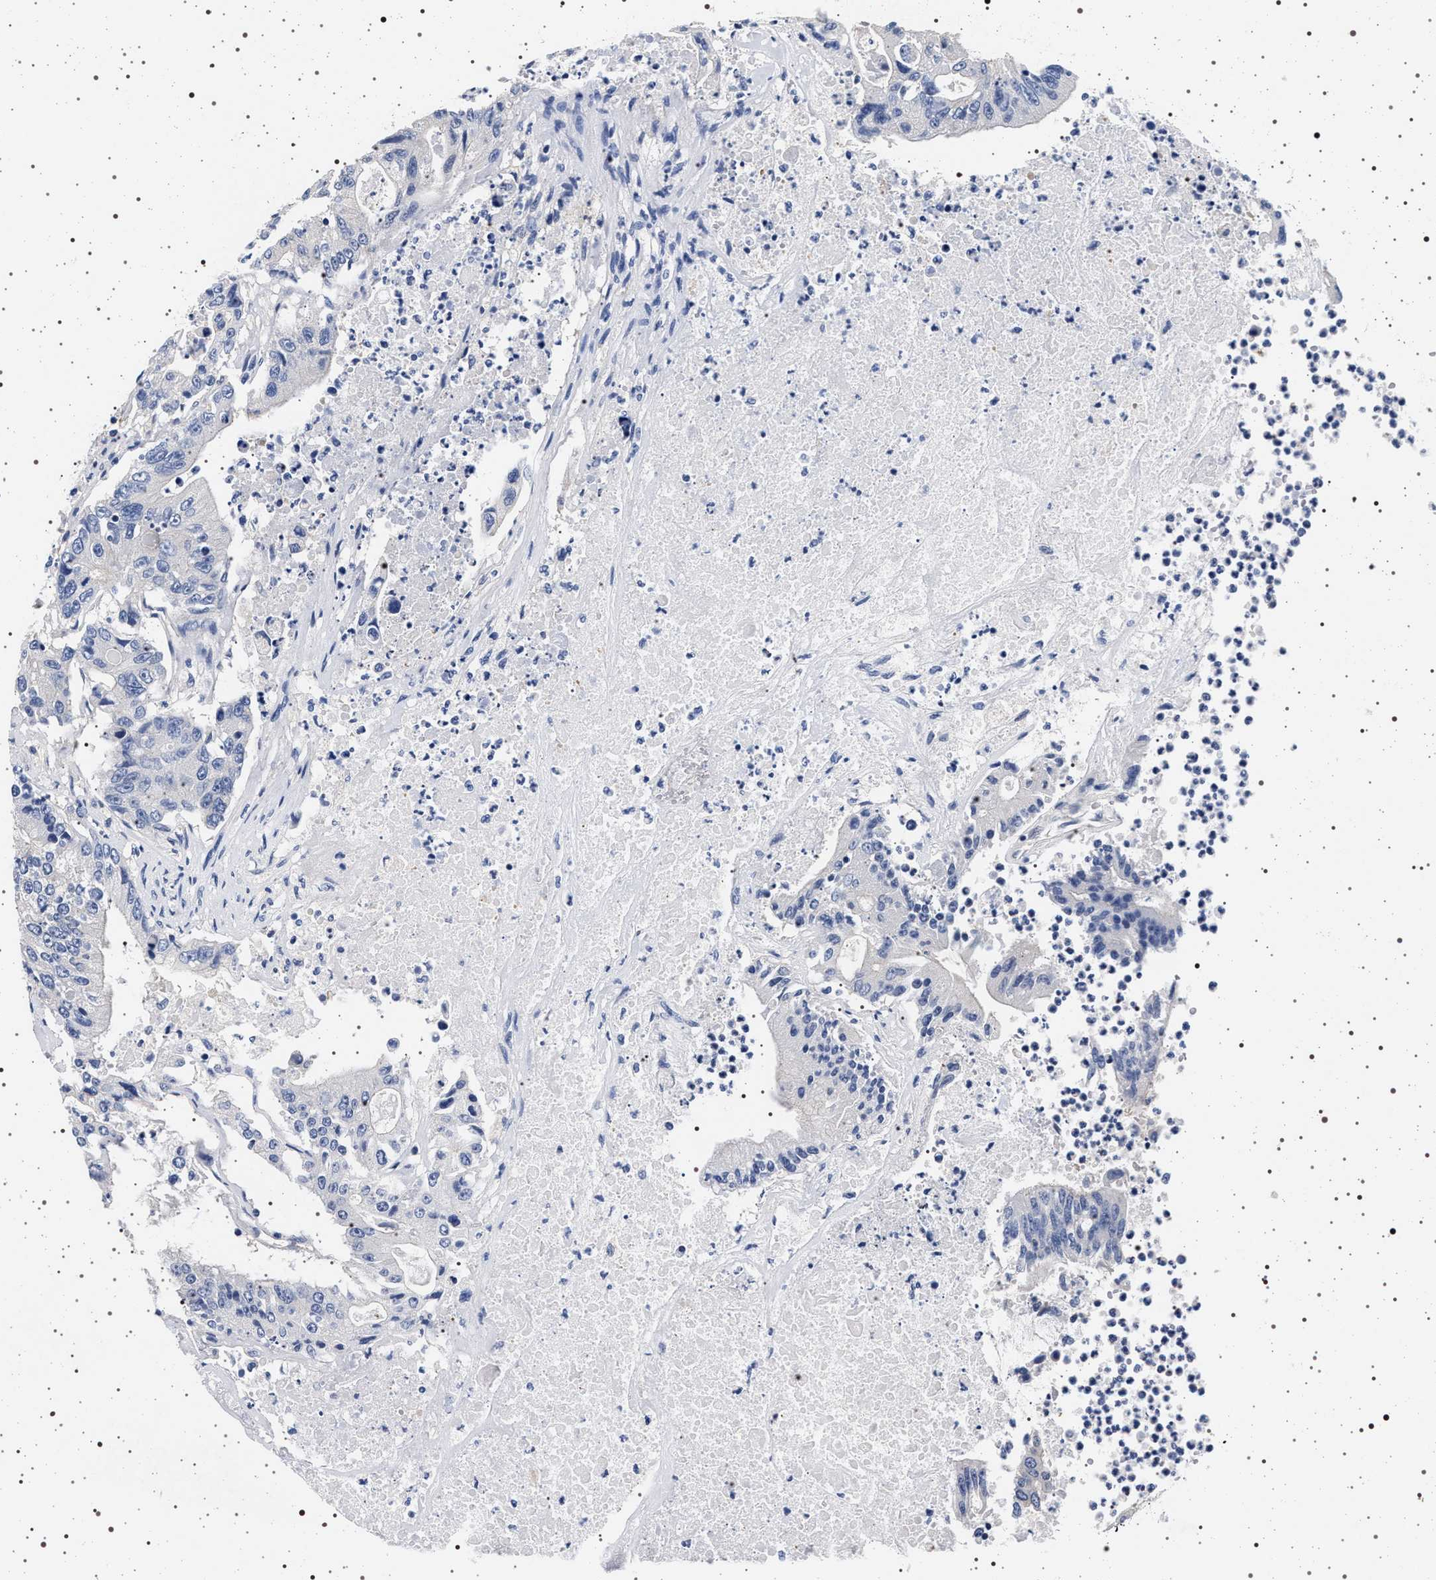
{"staining": {"intensity": "negative", "quantity": "none", "location": "none"}, "tissue": "colorectal cancer", "cell_type": "Tumor cells", "image_type": "cancer", "snomed": [{"axis": "morphology", "description": "Adenocarcinoma, NOS"}, {"axis": "topography", "description": "Colon"}], "caption": "High power microscopy image of an IHC image of colorectal cancer (adenocarcinoma), revealing no significant positivity in tumor cells.", "gene": "HSD17B1", "patient": {"sex": "female", "age": 77}}